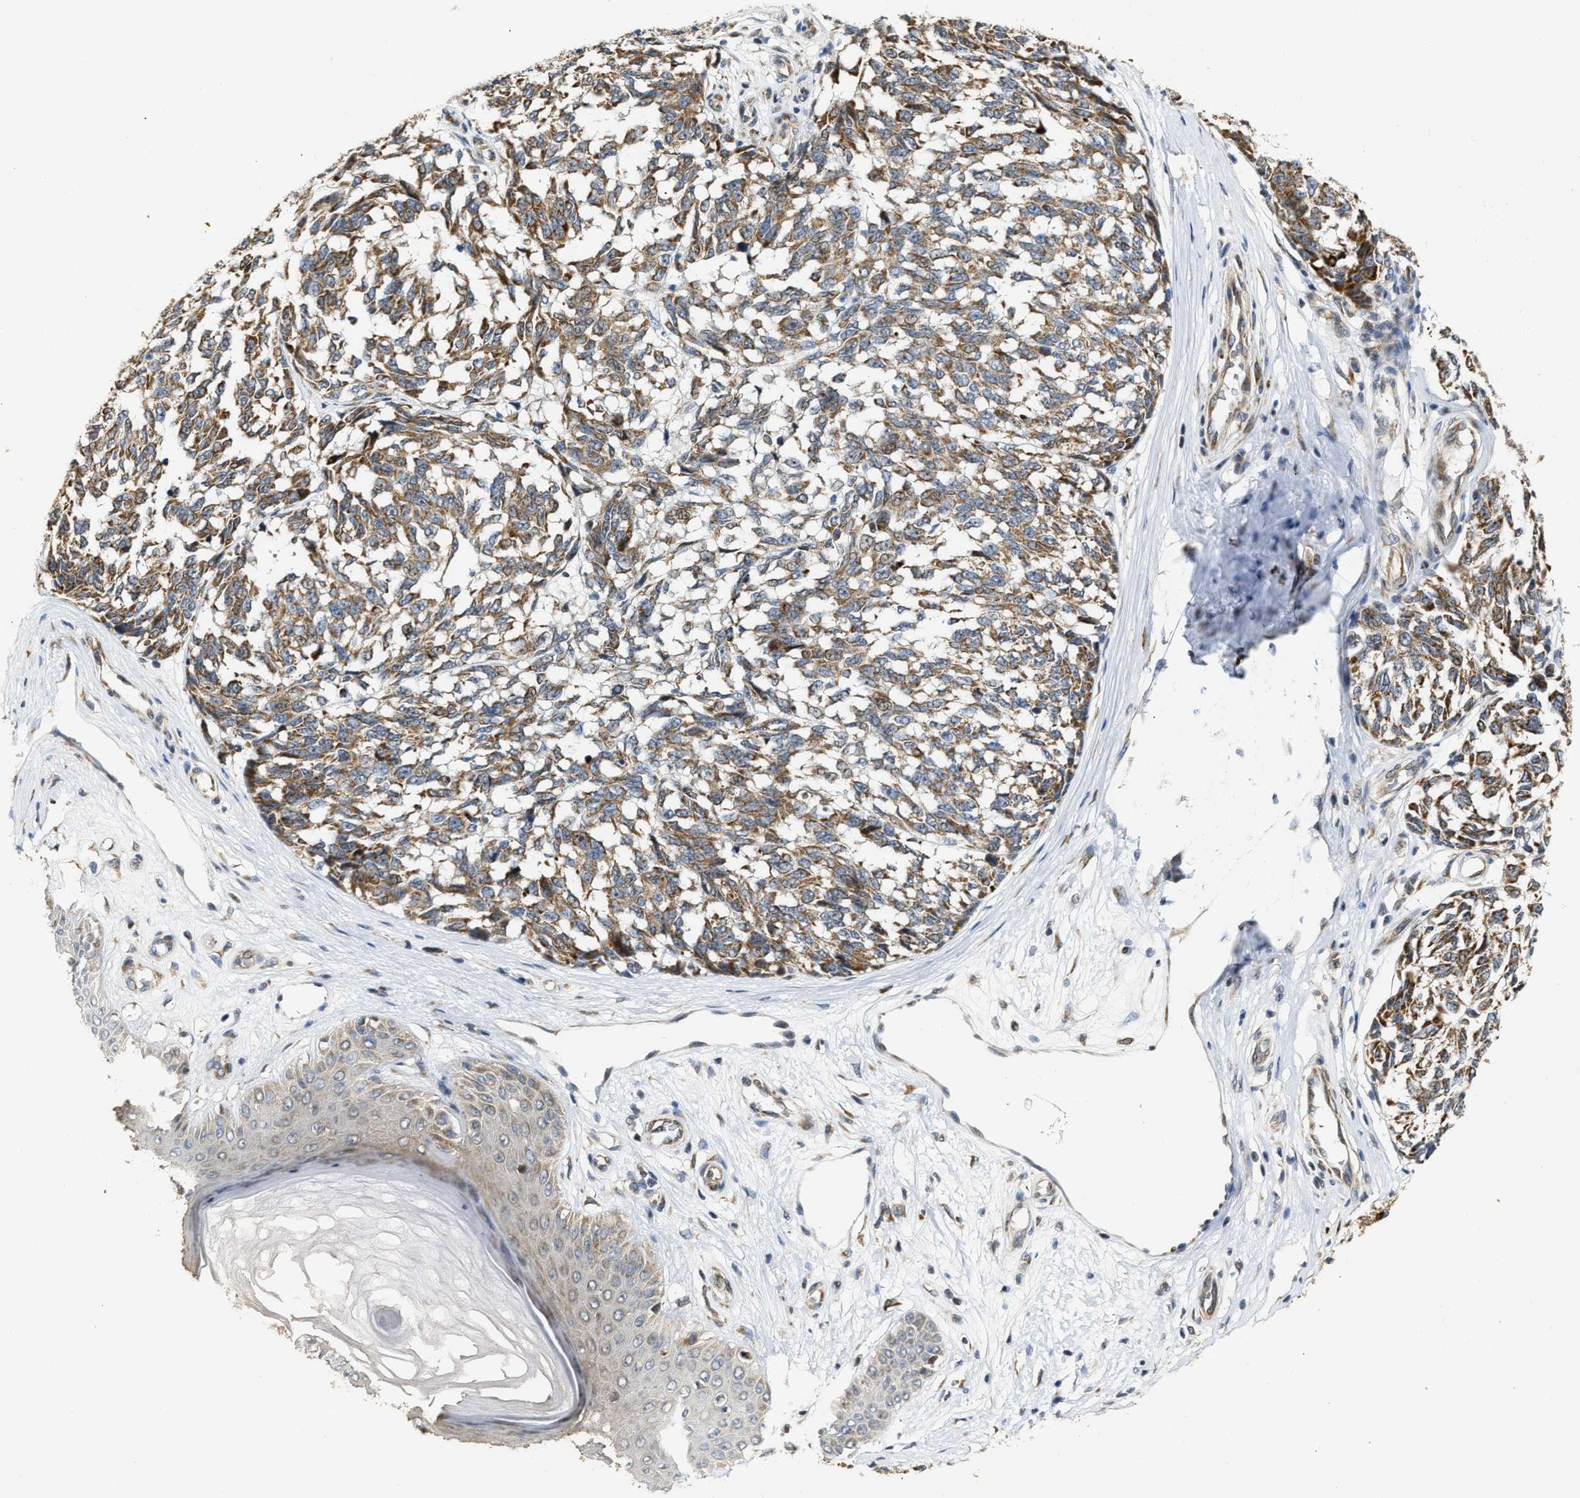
{"staining": {"intensity": "moderate", "quantity": ">75%", "location": "cytoplasmic/membranous"}, "tissue": "melanoma", "cell_type": "Tumor cells", "image_type": "cancer", "snomed": [{"axis": "morphology", "description": "Malignant melanoma, NOS"}, {"axis": "topography", "description": "Skin"}], "caption": "Immunohistochemical staining of melanoma exhibits medium levels of moderate cytoplasmic/membranous expression in approximately >75% of tumor cells.", "gene": "DEPTOR", "patient": {"sex": "female", "age": 64}}